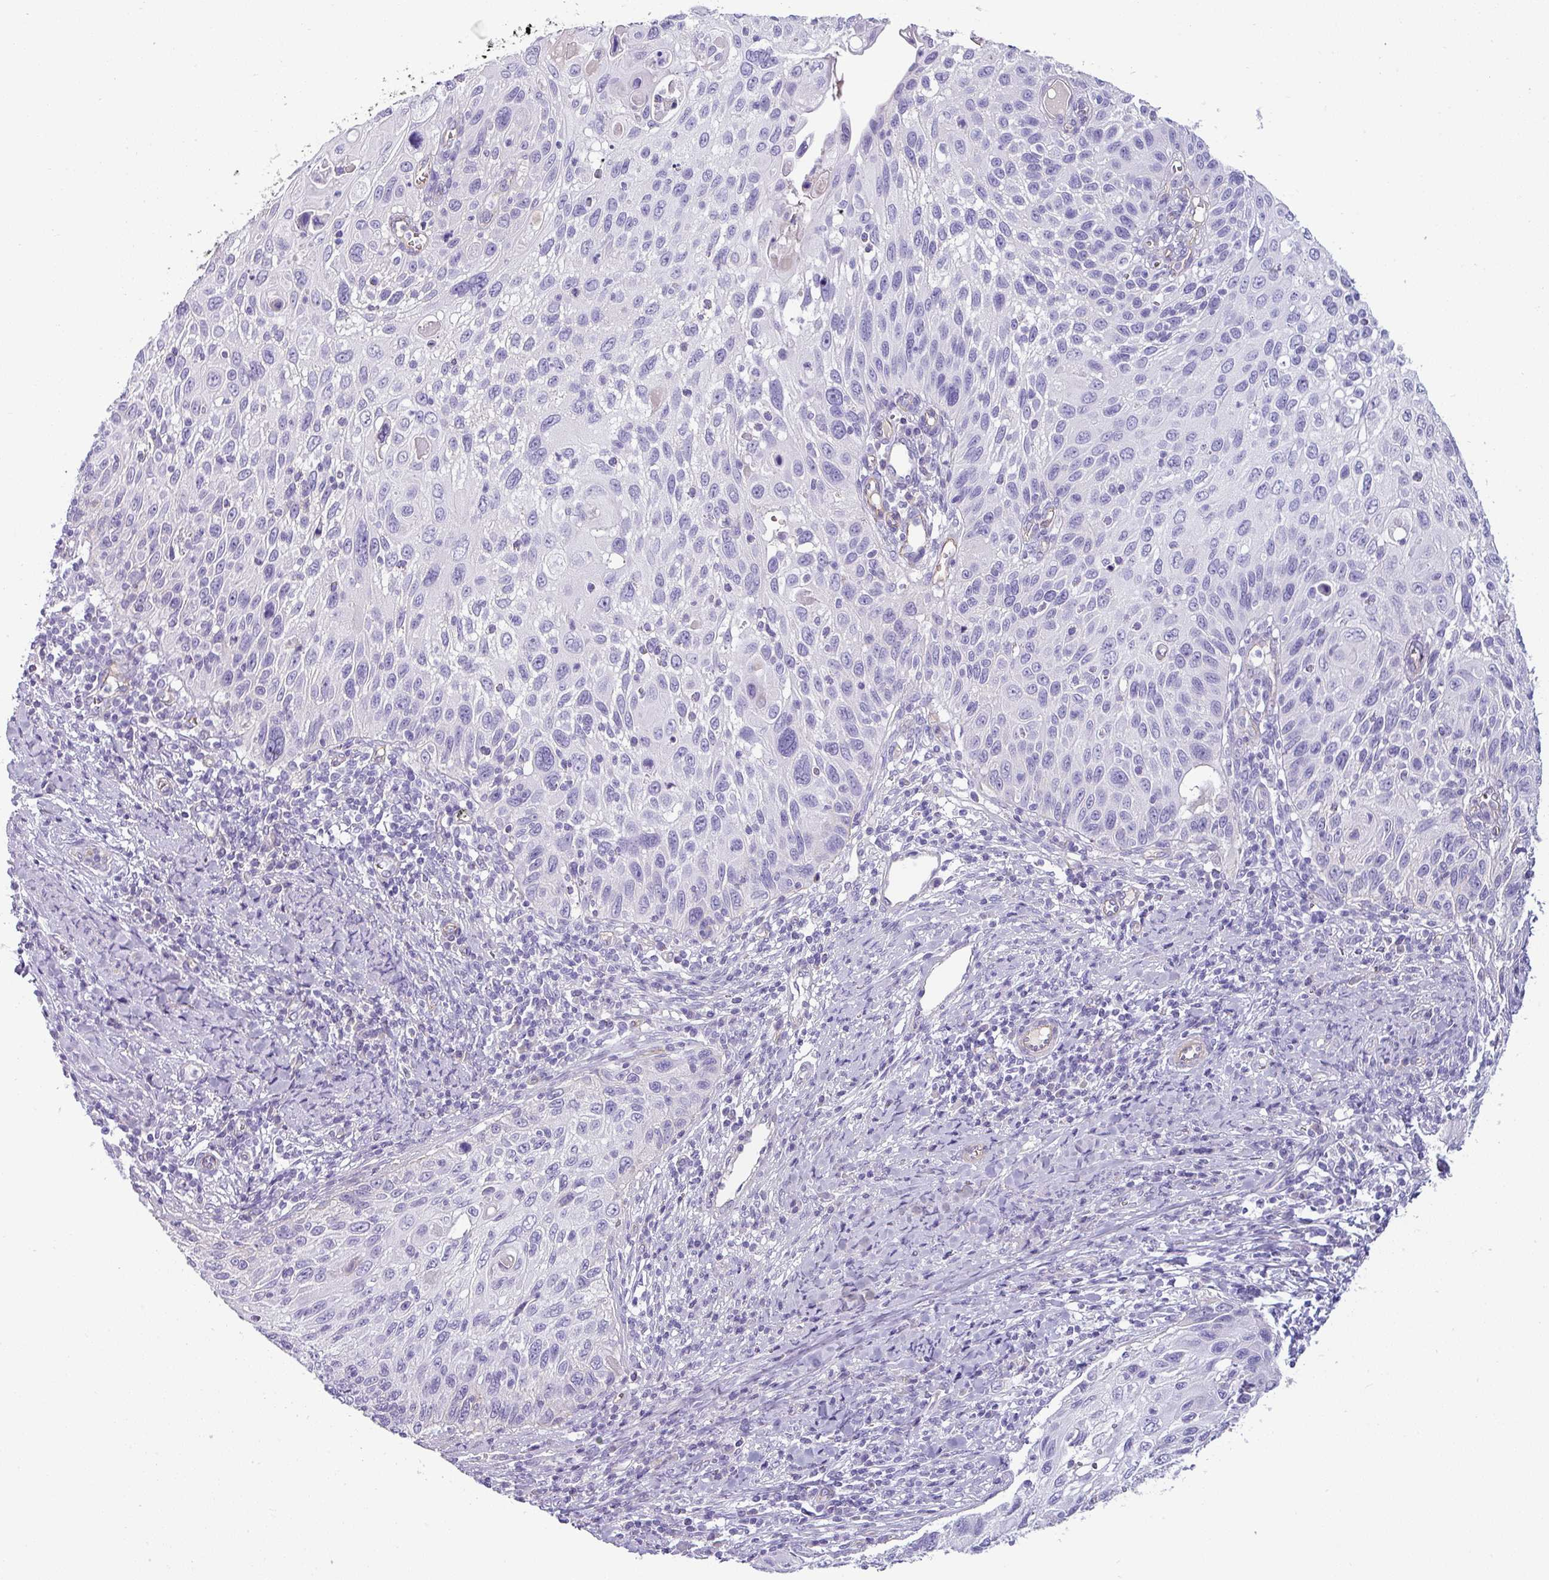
{"staining": {"intensity": "negative", "quantity": "none", "location": "none"}, "tissue": "cervical cancer", "cell_type": "Tumor cells", "image_type": "cancer", "snomed": [{"axis": "morphology", "description": "Squamous cell carcinoma, NOS"}, {"axis": "topography", "description": "Cervix"}], "caption": "This is an immunohistochemistry histopathology image of cervical cancer. There is no staining in tumor cells.", "gene": "VCX2", "patient": {"sex": "female", "age": 70}}